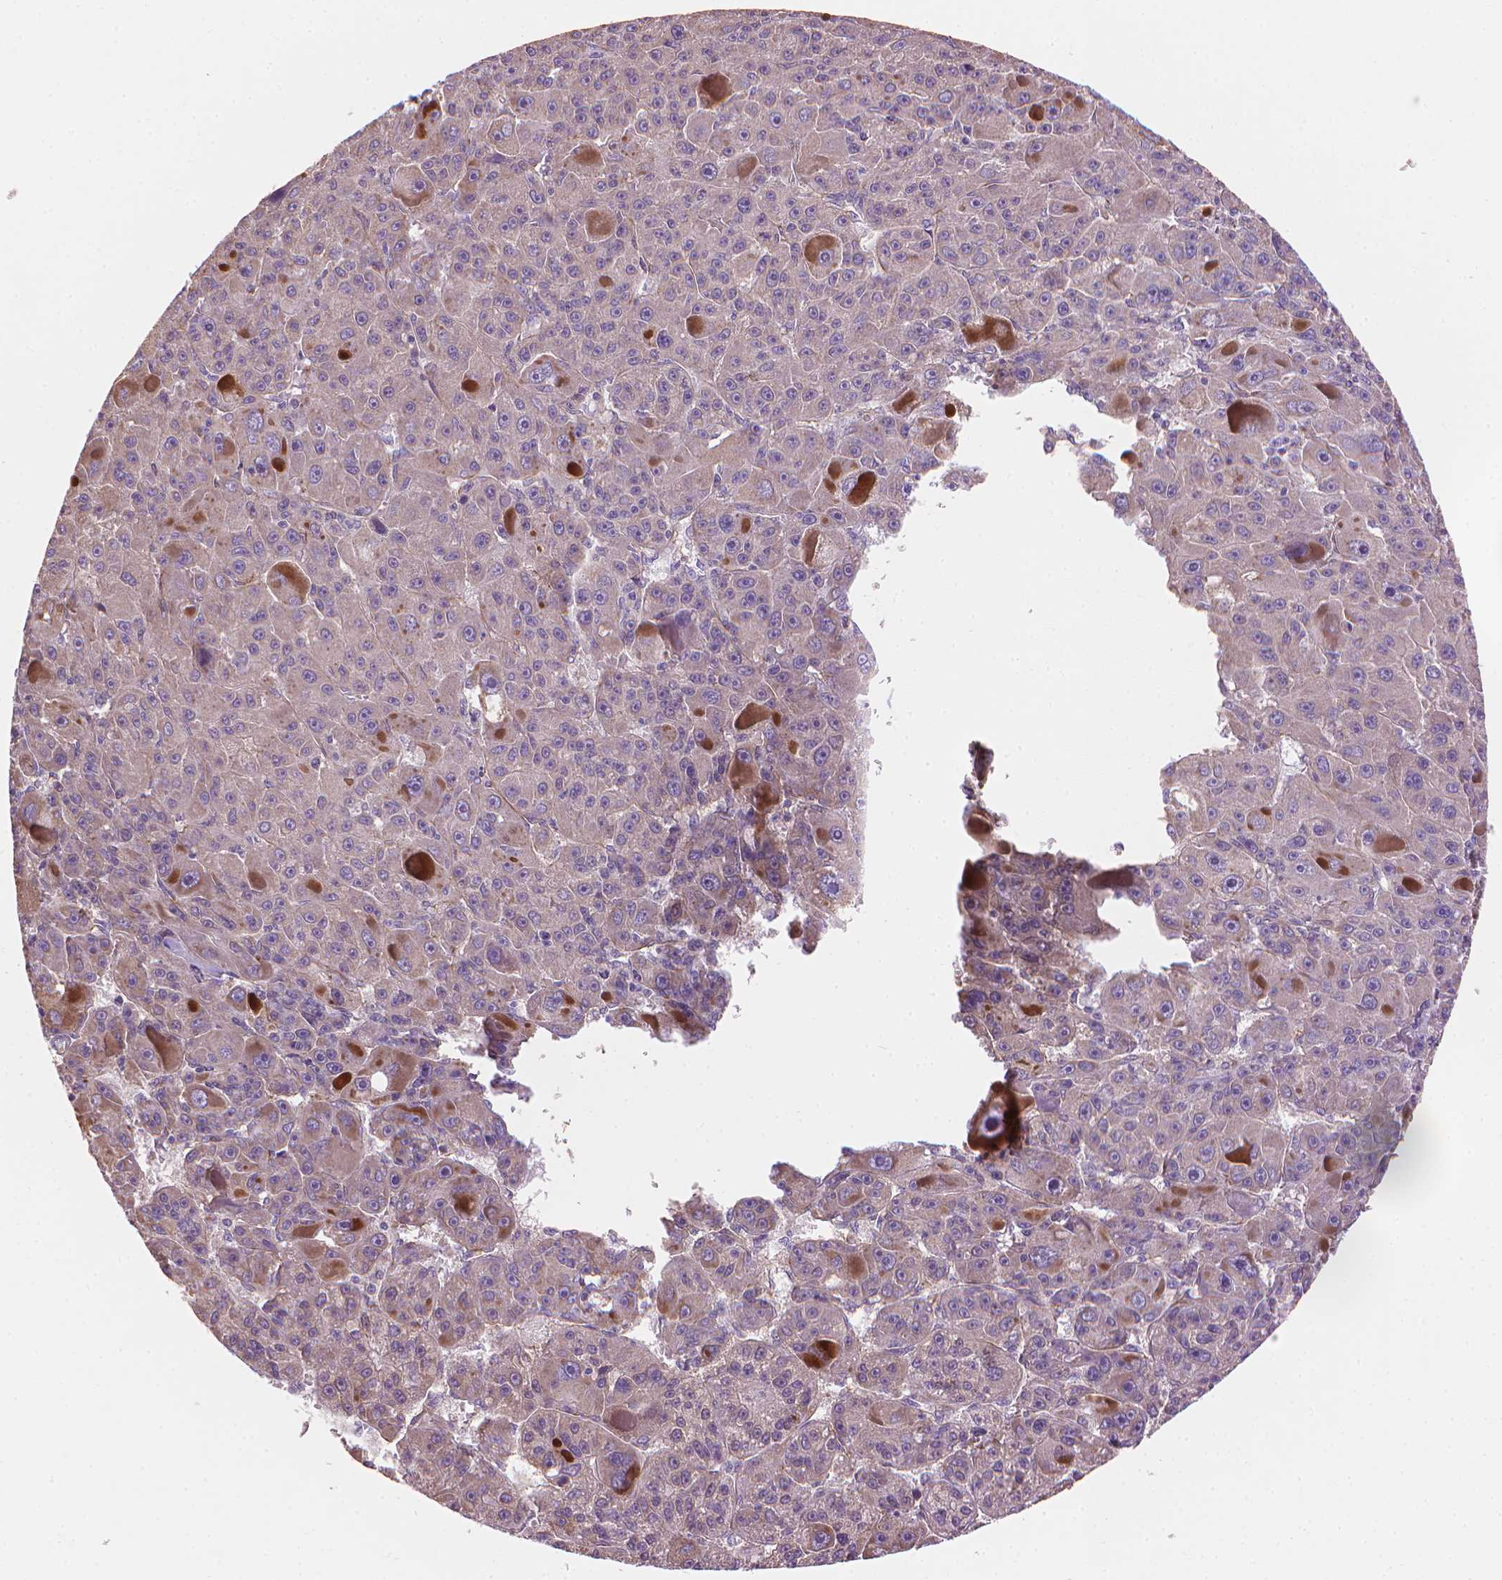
{"staining": {"intensity": "negative", "quantity": "none", "location": "none"}, "tissue": "liver cancer", "cell_type": "Tumor cells", "image_type": "cancer", "snomed": [{"axis": "morphology", "description": "Carcinoma, Hepatocellular, NOS"}, {"axis": "topography", "description": "Liver"}], "caption": "There is no significant positivity in tumor cells of liver hepatocellular carcinoma.", "gene": "TTC29", "patient": {"sex": "male", "age": 76}}